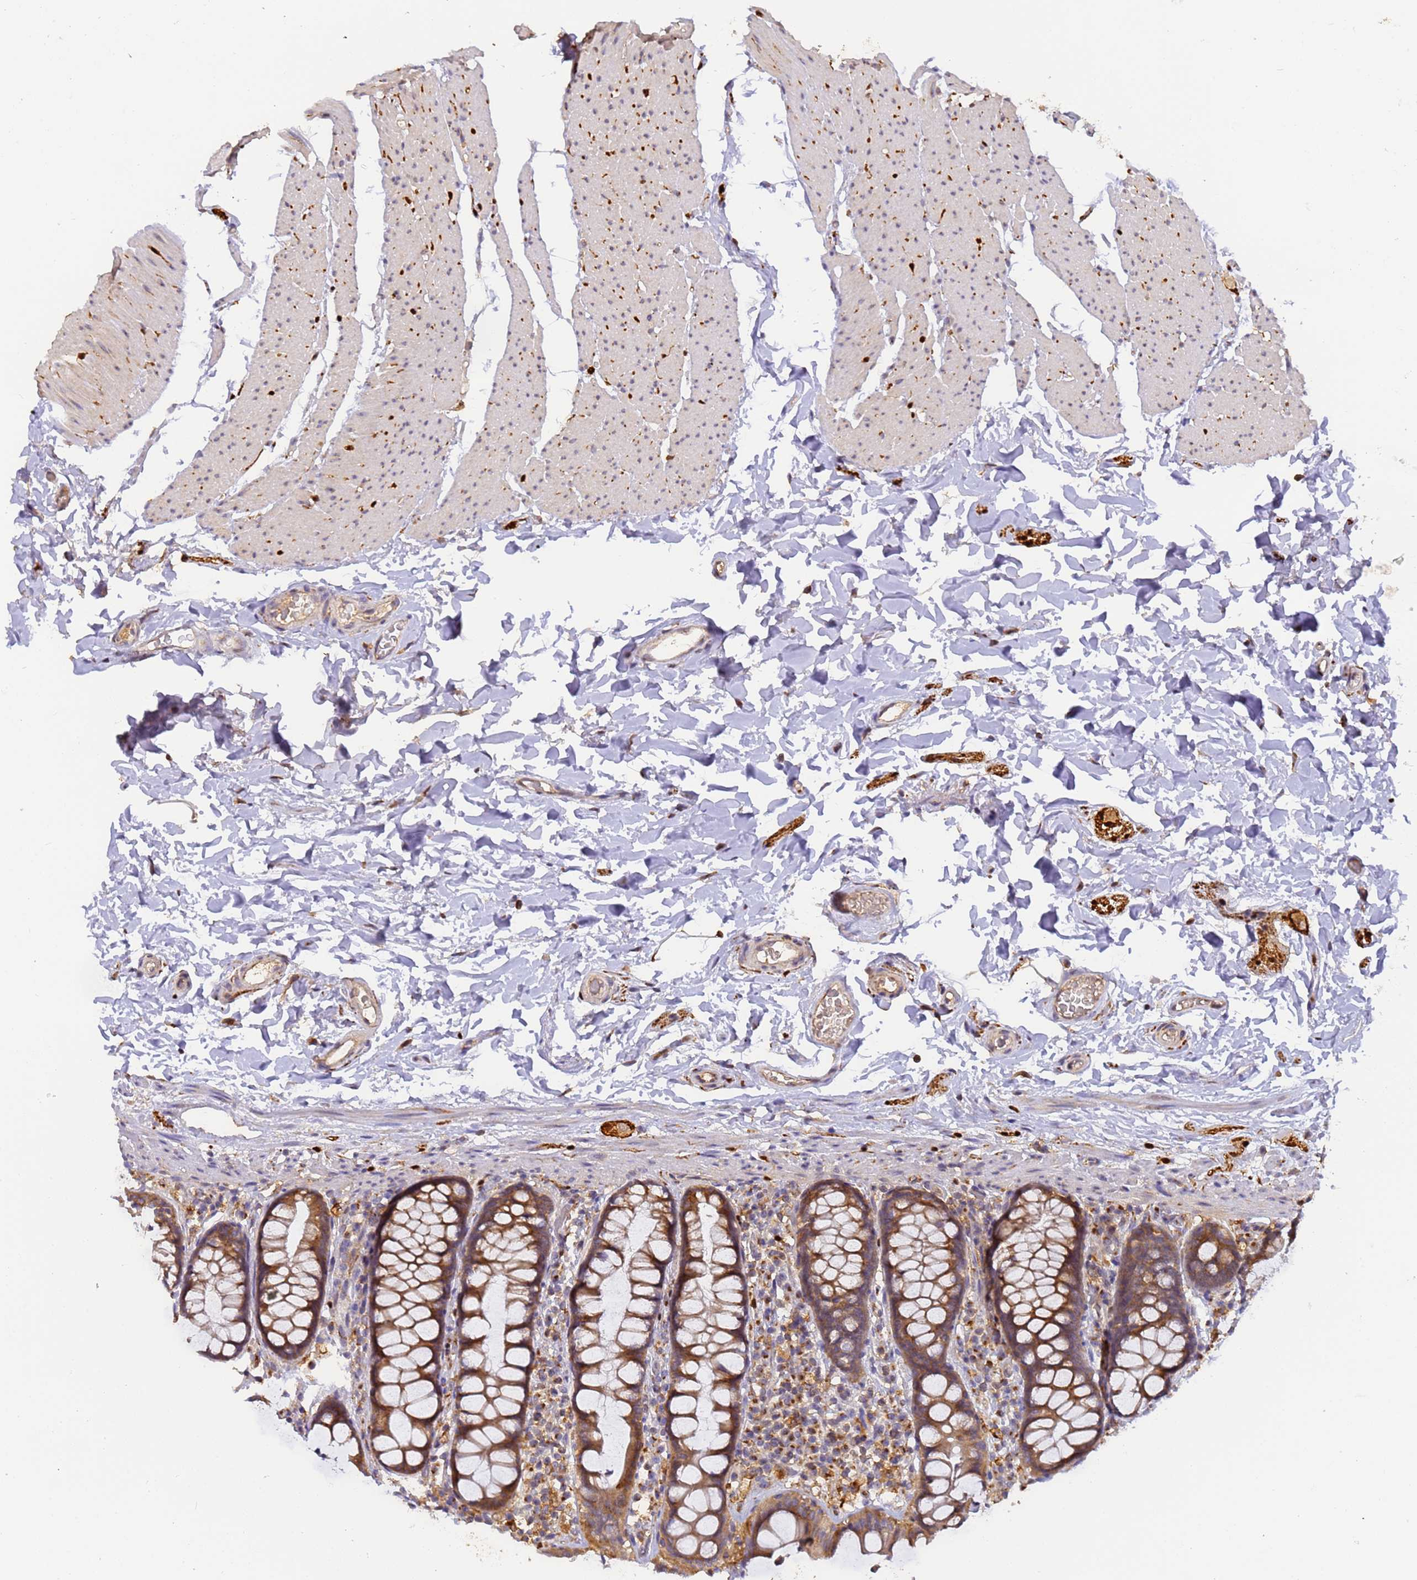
{"staining": {"intensity": "weak", "quantity": ">75%", "location": "cytoplasmic/membranous"}, "tissue": "colon", "cell_type": "Endothelial cells", "image_type": "normal", "snomed": [{"axis": "morphology", "description": "Normal tissue, NOS"}, {"axis": "topography", "description": "Colon"}], "caption": "Colon stained for a protein displays weak cytoplasmic/membranous positivity in endothelial cells. (DAB (3,3'-diaminobenzidine) IHC, brown staining for protein, blue staining for nuclei).", "gene": "M6PR", "patient": {"sex": "female", "age": 80}}